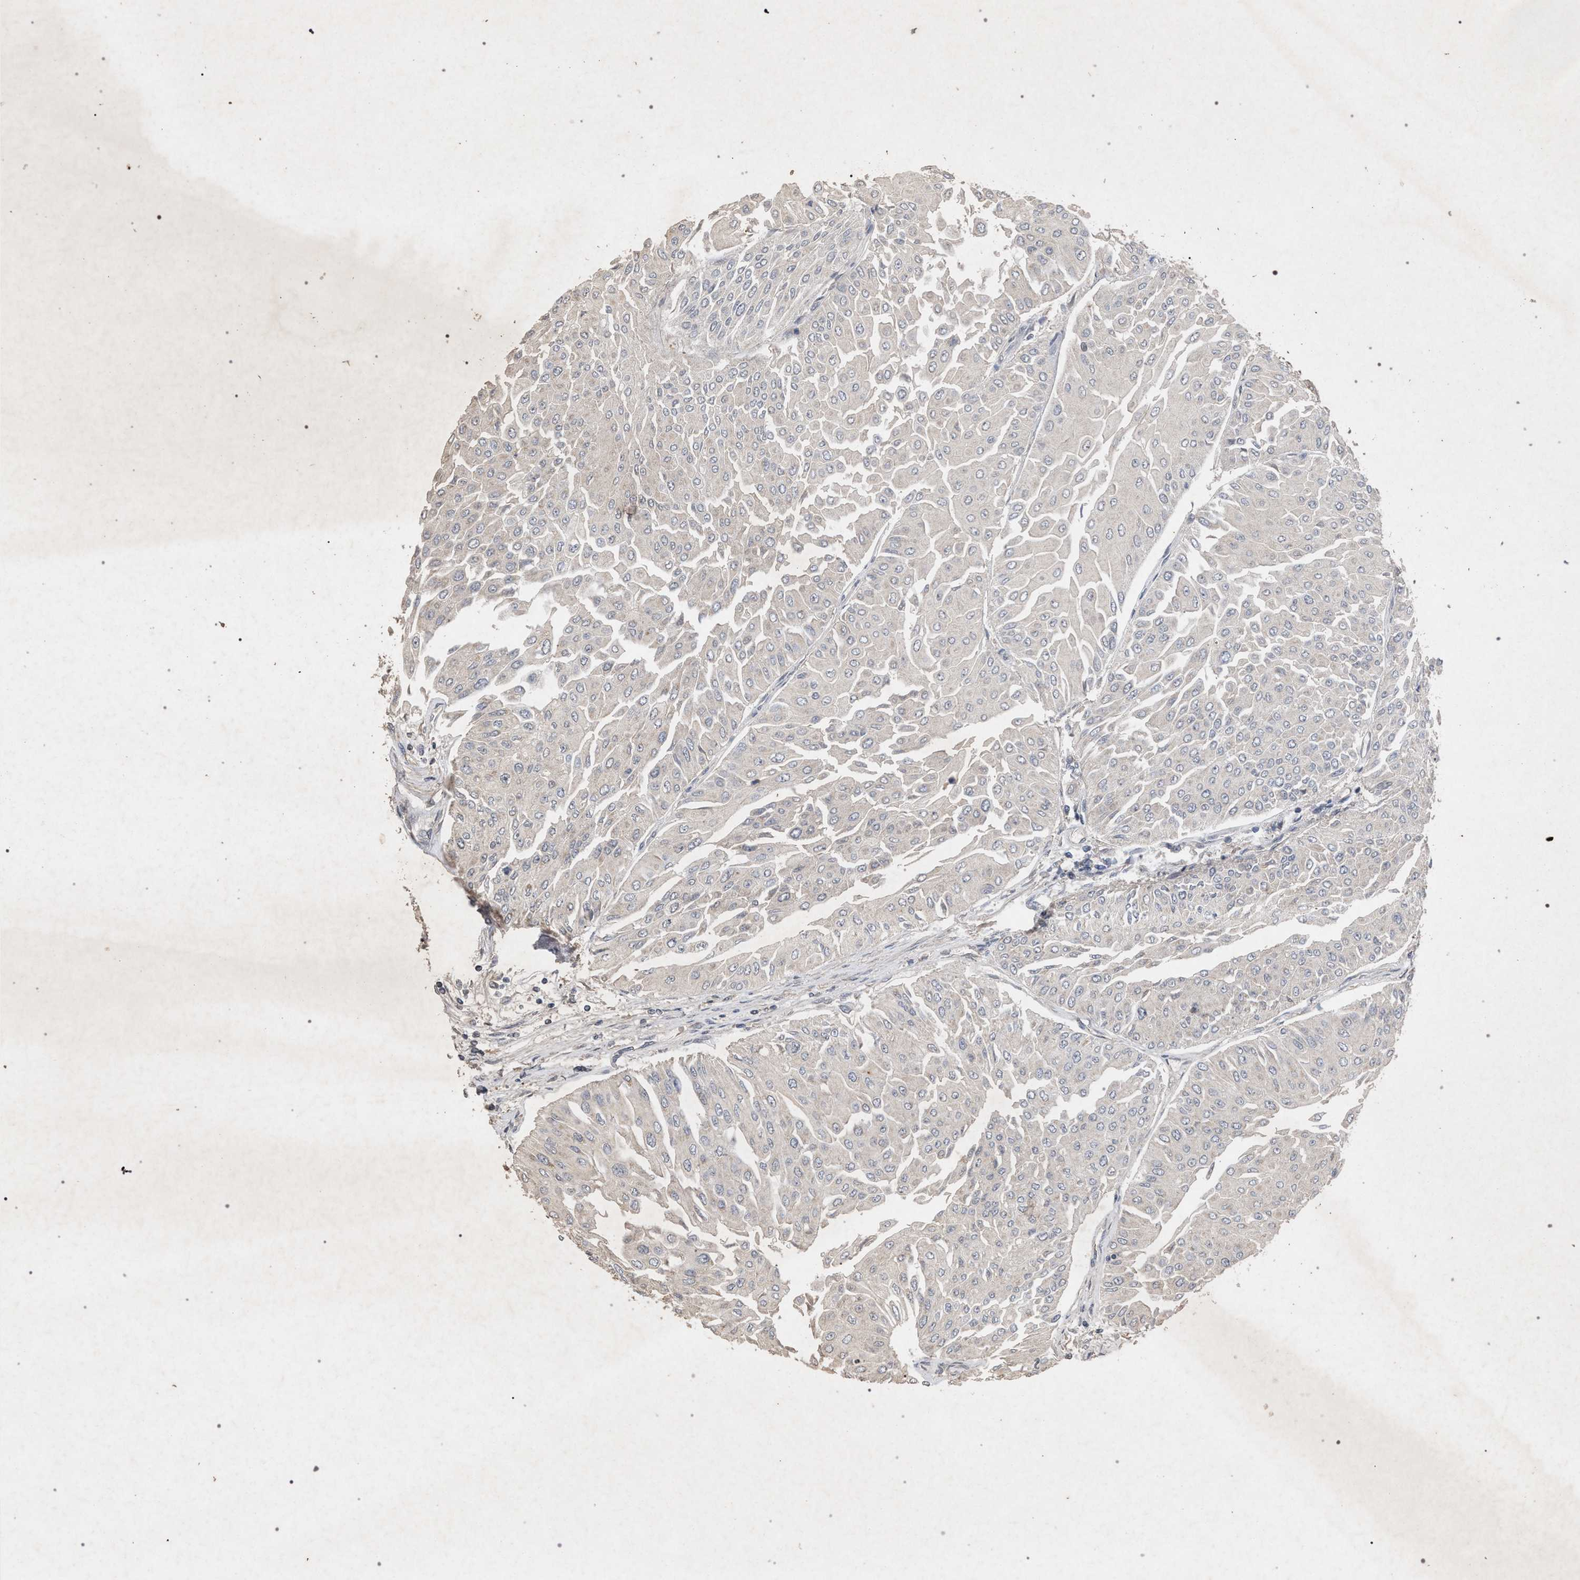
{"staining": {"intensity": "moderate", "quantity": "<25%", "location": "cytoplasmic/membranous"}, "tissue": "urothelial cancer", "cell_type": "Tumor cells", "image_type": "cancer", "snomed": [{"axis": "morphology", "description": "Urothelial carcinoma, Low grade"}, {"axis": "topography", "description": "Urinary bladder"}], "caption": "A histopathology image showing moderate cytoplasmic/membranous expression in about <25% of tumor cells in urothelial cancer, as visualized by brown immunohistochemical staining.", "gene": "PKD2L1", "patient": {"sex": "male", "age": 67}}